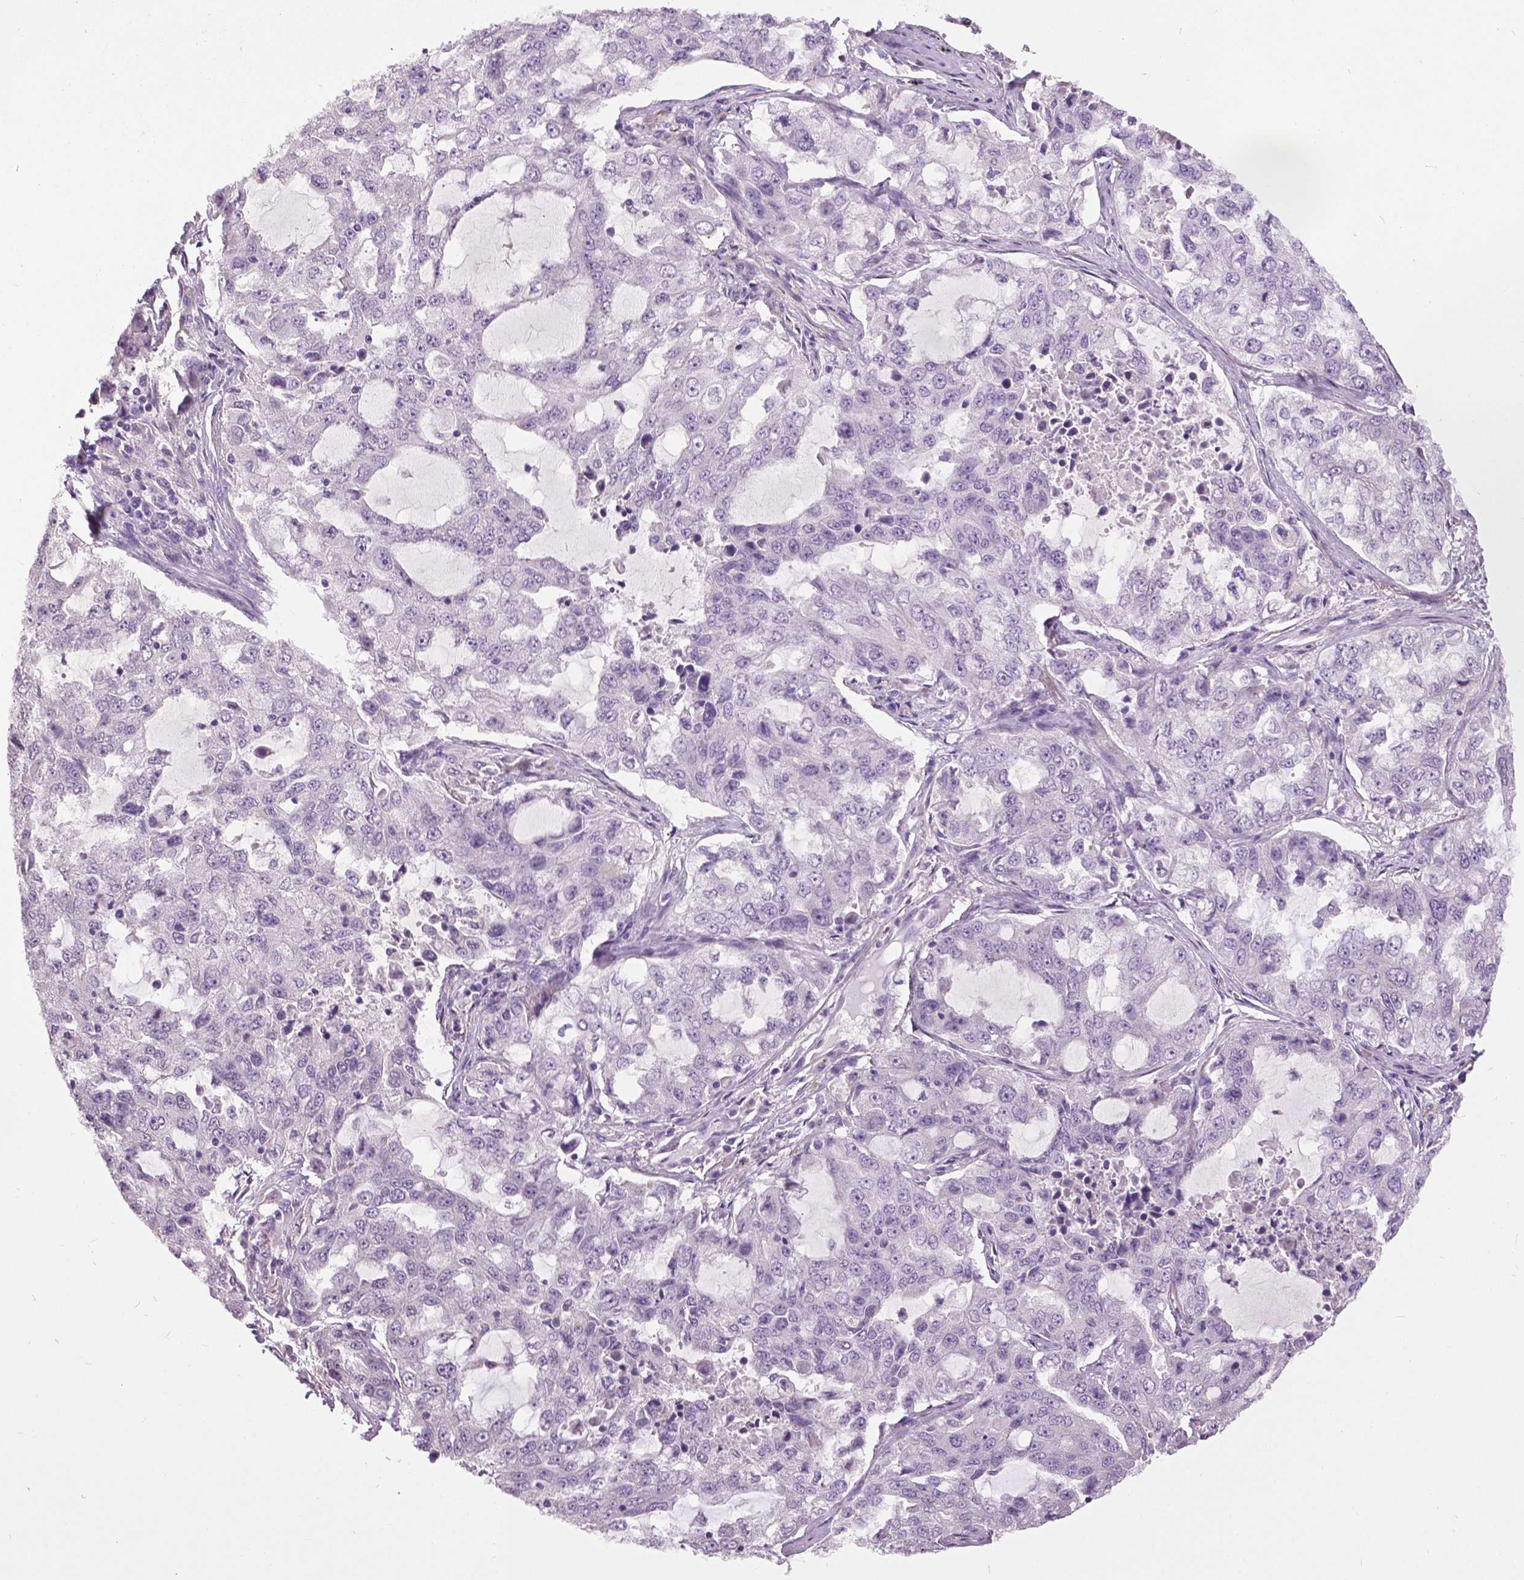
{"staining": {"intensity": "negative", "quantity": "none", "location": "none"}, "tissue": "lung cancer", "cell_type": "Tumor cells", "image_type": "cancer", "snomed": [{"axis": "morphology", "description": "Adenocarcinoma, NOS"}, {"axis": "topography", "description": "Lung"}], "caption": "This is an IHC micrograph of adenocarcinoma (lung). There is no staining in tumor cells.", "gene": "FOXA1", "patient": {"sex": "female", "age": 61}}